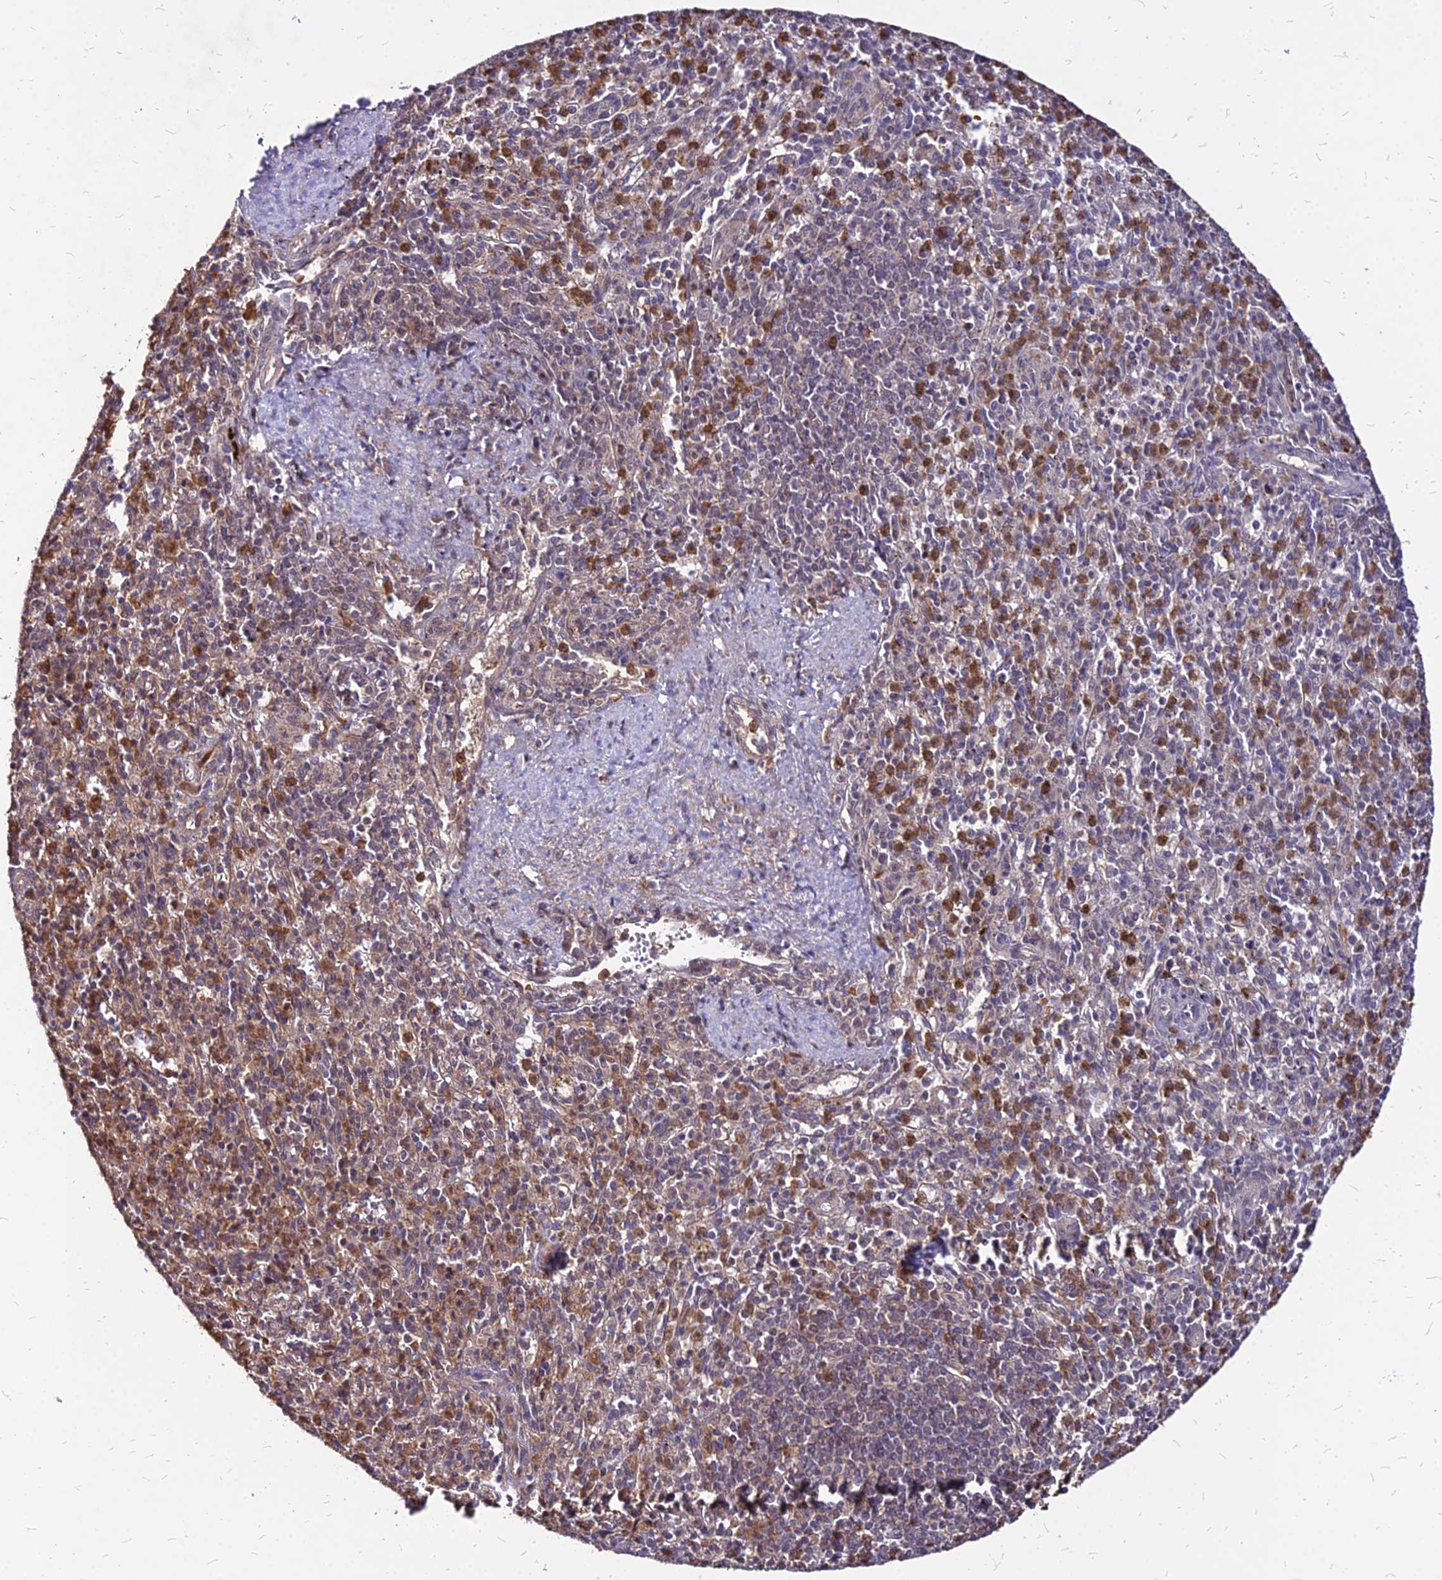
{"staining": {"intensity": "moderate", "quantity": "25%-75%", "location": "cytoplasmic/membranous"}, "tissue": "spleen", "cell_type": "Cells in red pulp", "image_type": "normal", "snomed": [{"axis": "morphology", "description": "Normal tissue, NOS"}, {"axis": "topography", "description": "Spleen"}], "caption": "A brown stain shows moderate cytoplasmic/membranous positivity of a protein in cells in red pulp of normal human spleen.", "gene": "APBA3", "patient": {"sex": "male", "age": 72}}